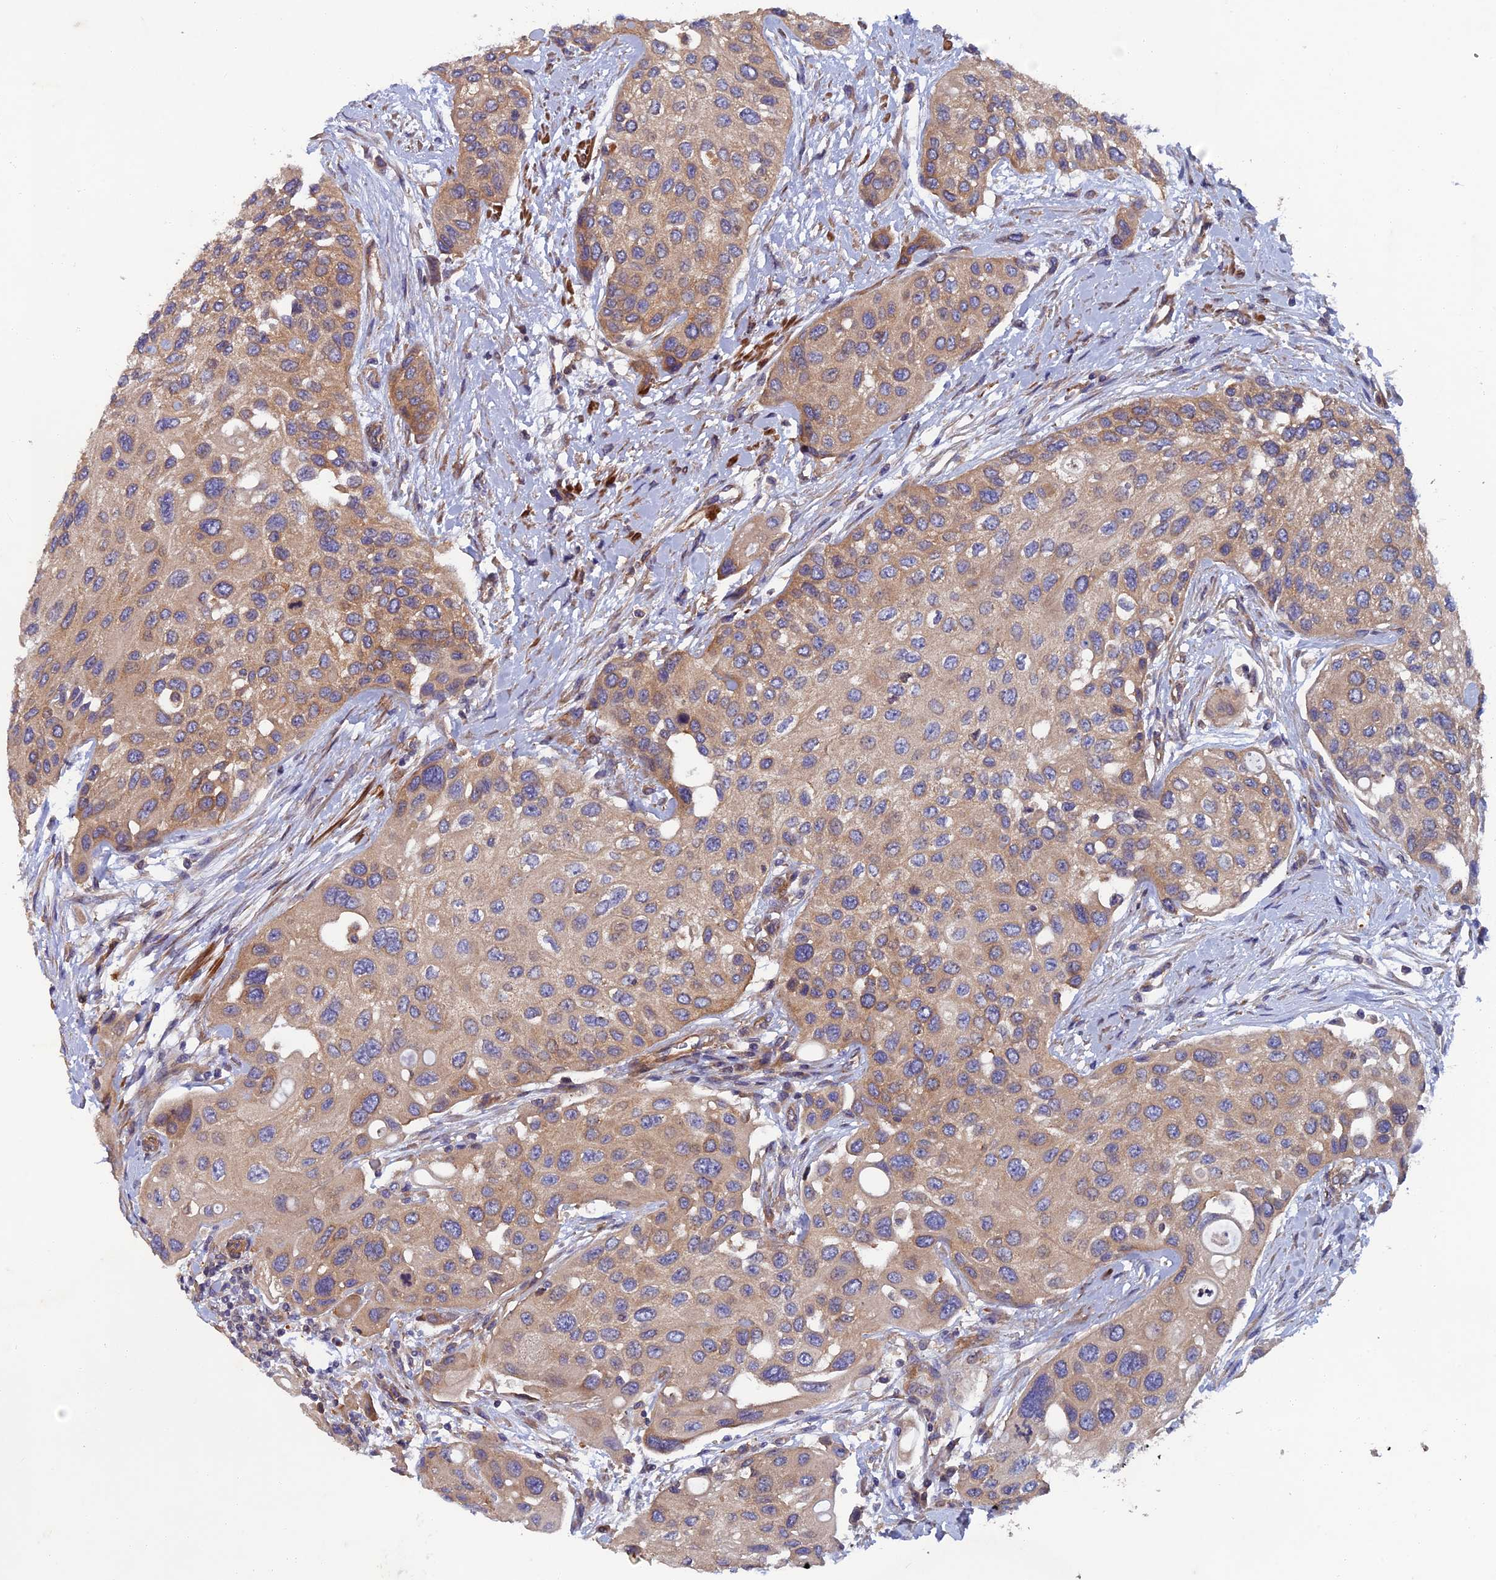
{"staining": {"intensity": "moderate", "quantity": ">75%", "location": "cytoplasmic/membranous"}, "tissue": "urothelial cancer", "cell_type": "Tumor cells", "image_type": "cancer", "snomed": [{"axis": "morphology", "description": "Normal tissue, NOS"}, {"axis": "morphology", "description": "Urothelial carcinoma, High grade"}, {"axis": "topography", "description": "Vascular tissue"}, {"axis": "topography", "description": "Urinary bladder"}], "caption": "A medium amount of moderate cytoplasmic/membranous staining is identified in about >75% of tumor cells in urothelial cancer tissue.", "gene": "NCAPG", "patient": {"sex": "female", "age": 56}}